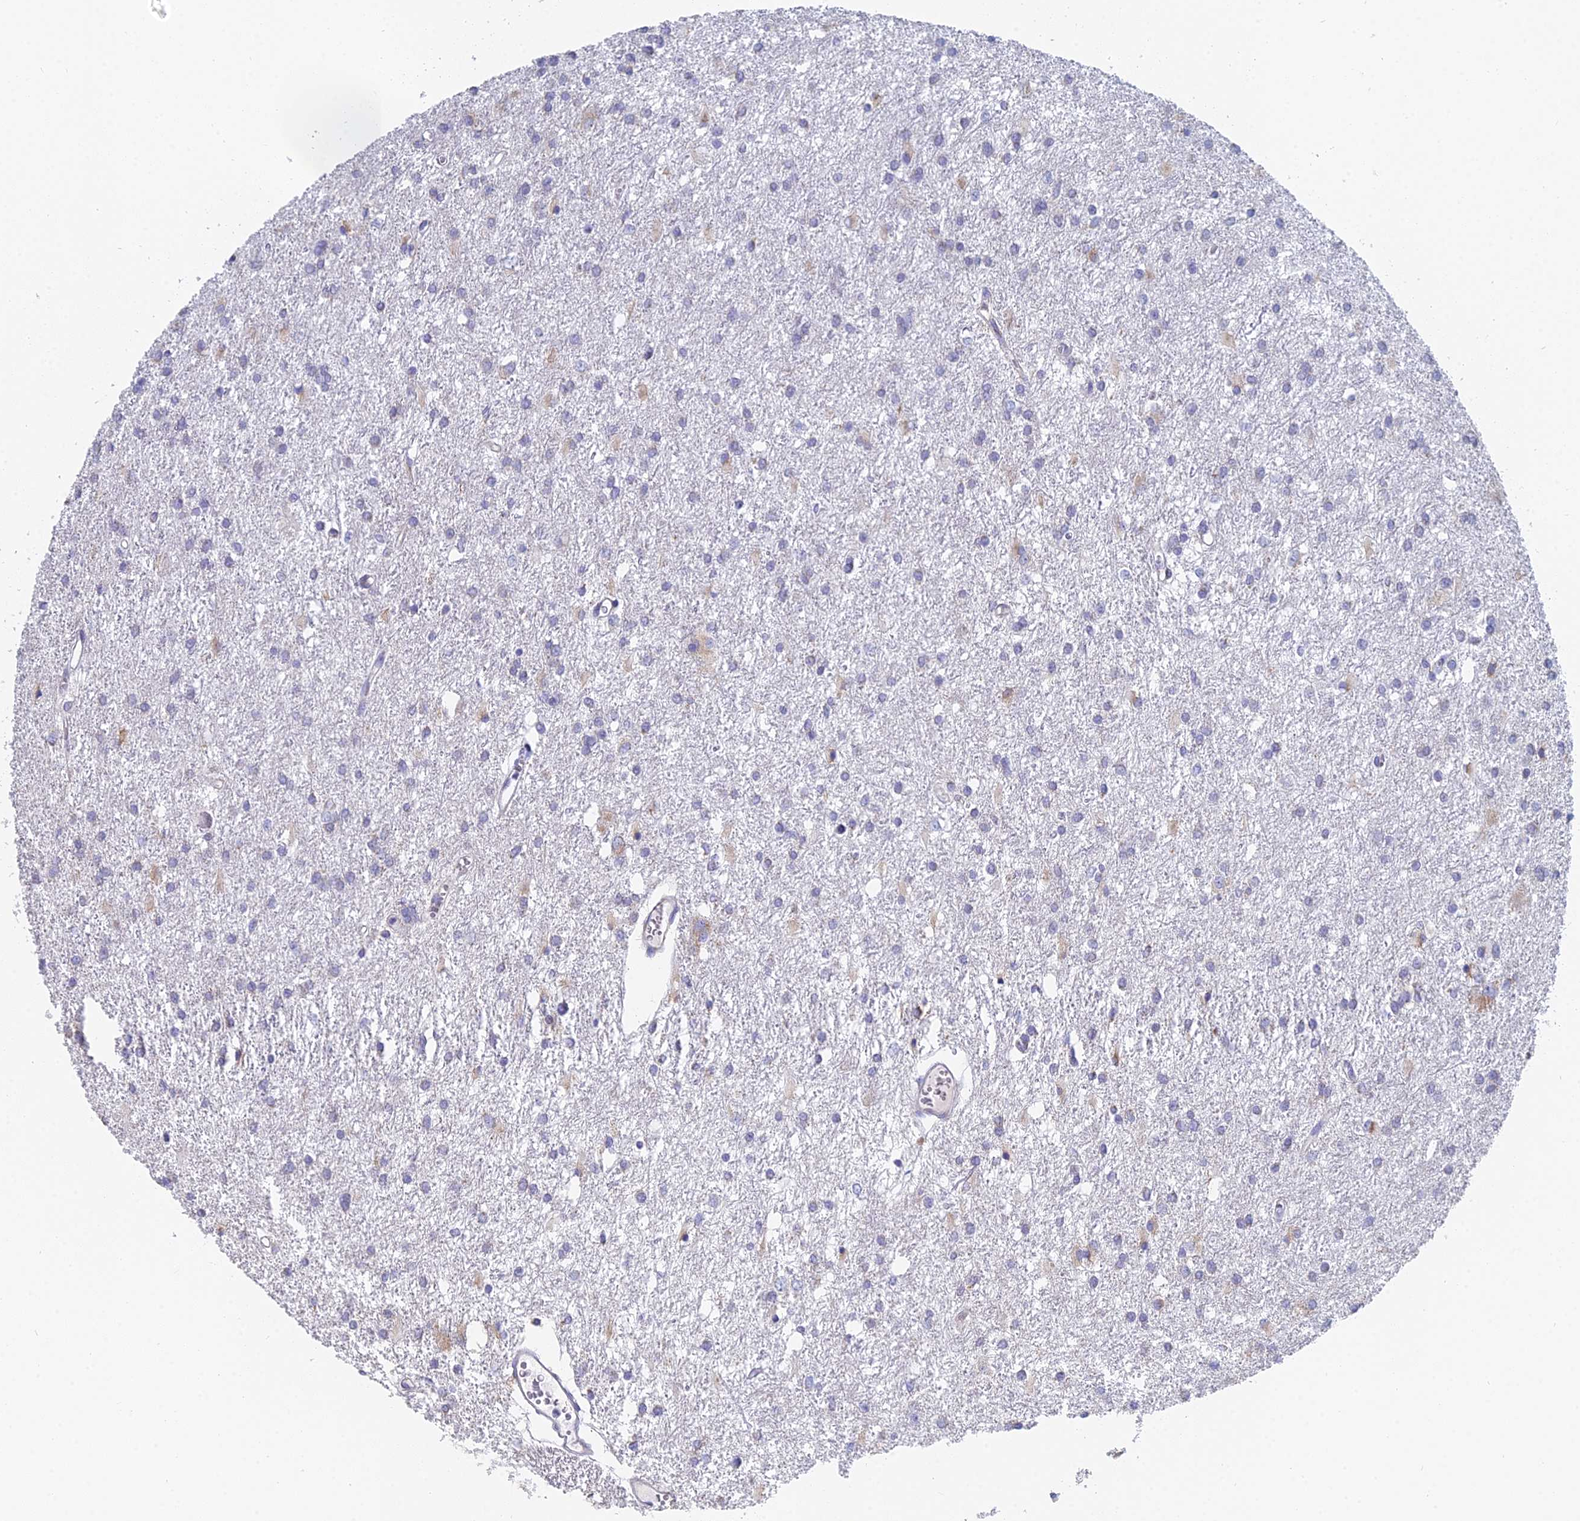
{"staining": {"intensity": "weak", "quantity": "25%-75%", "location": "cytoplasmic/membranous"}, "tissue": "glioma", "cell_type": "Tumor cells", "image_type": "cancer", "snomed": [{"axis": "morphology", "description": "Glioma, malignant, High grade"}, {"axis": "topography", "description": "Brain"}], "caption": "IHC (DAB) staining of human glioma reveals weak cytoplasmic/membranous protein positivity in approximately 25%-75% of tumor cells.", "gene": "CRACR2B", "patient": {"sex": "female", "age": 50}}